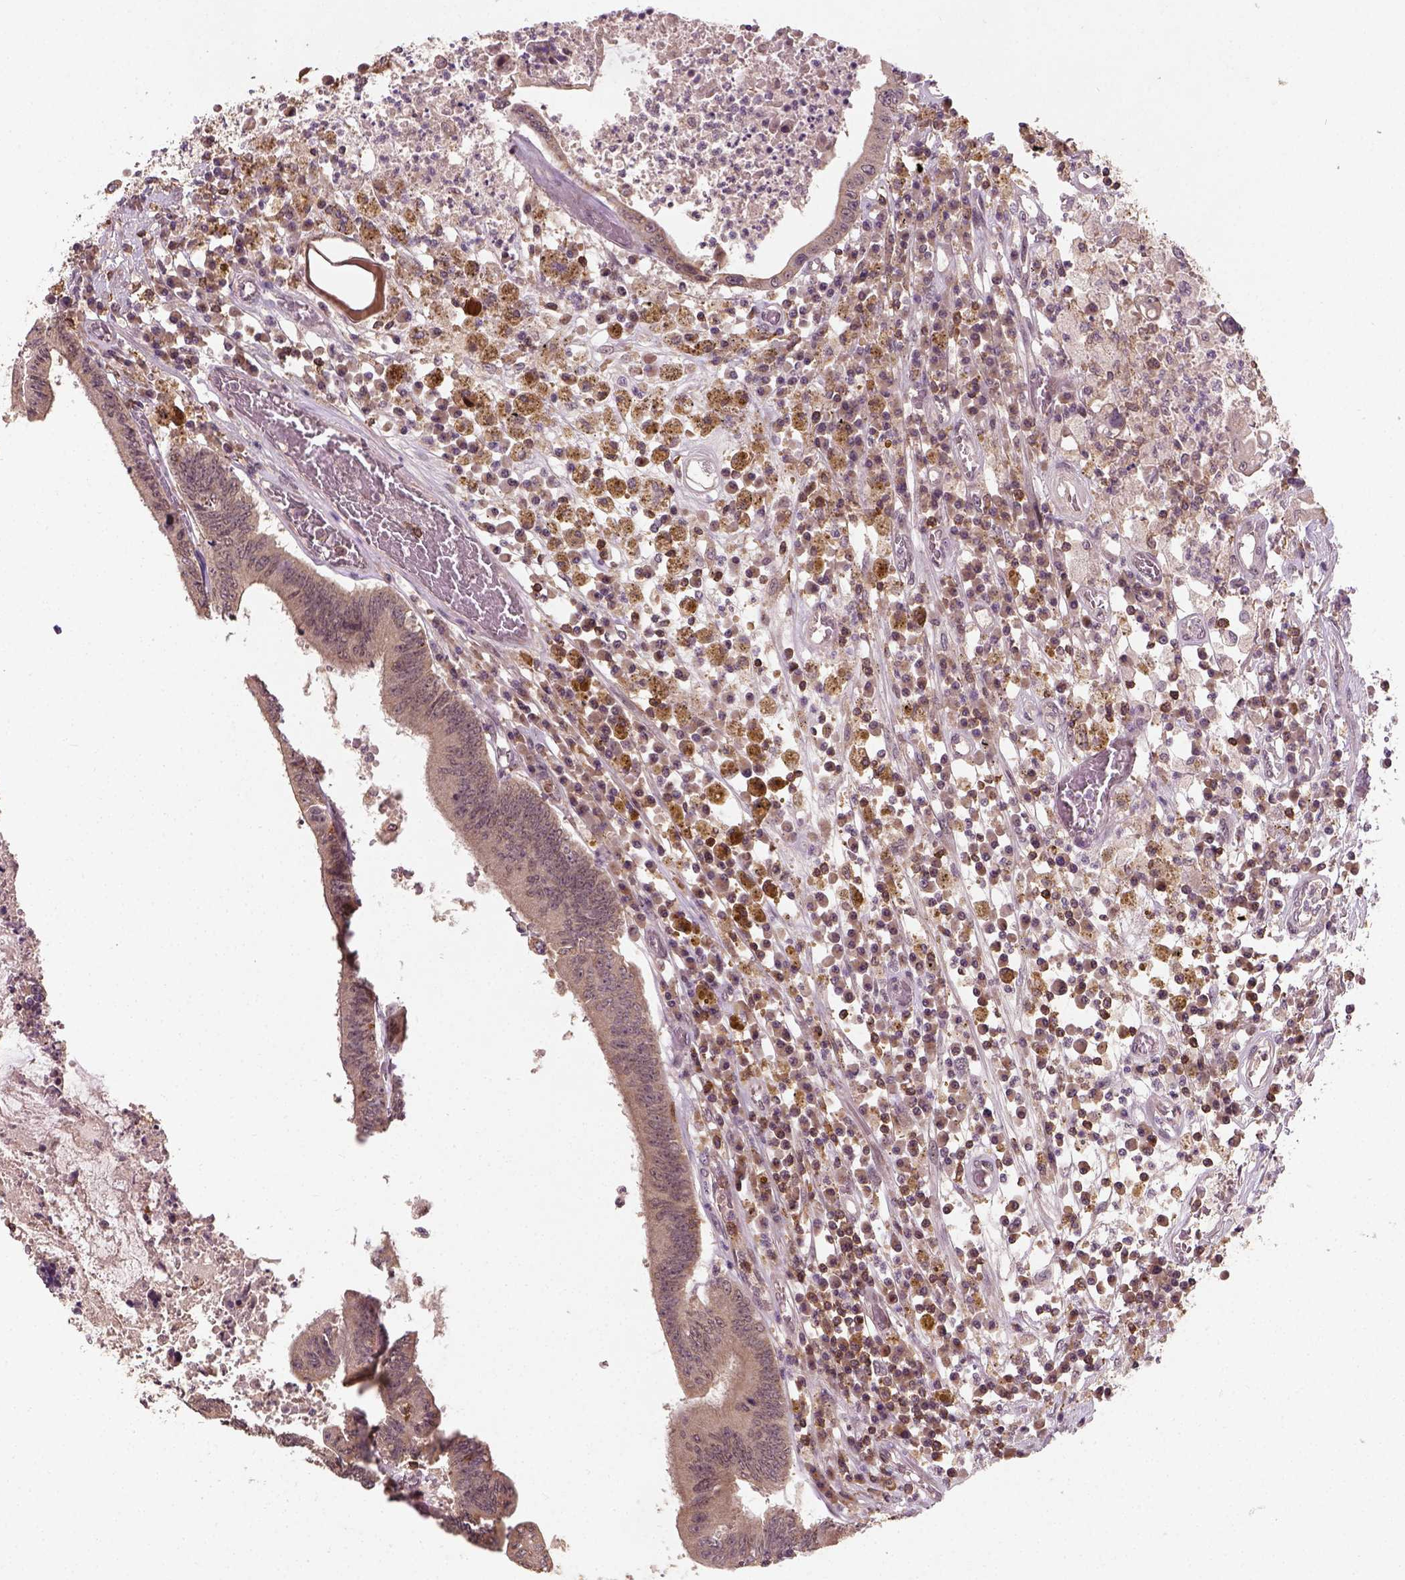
{"staining": {"intensity": "weak", "quantity": ">75%", "location": "cytoplasmic/membranous"}, "tissue": "colorectal cancer", "cell_type": "Tumor cells", "image_type": "cancer", "snomed": [{"axis": "morphology", "description": "Adenocarcinoma, NOS"}, {"axis": "topography", "description": "Rectum"}], "caption": "This is an image of immunohistochemistry (IHC) staining of colorectal cancer (adenocarcinoma), which shows weak staining in the cytoplasmic/membranous of tumor cells.", "gene": "CAMKK1", "patient": {"sex": "male", "age": 54}}